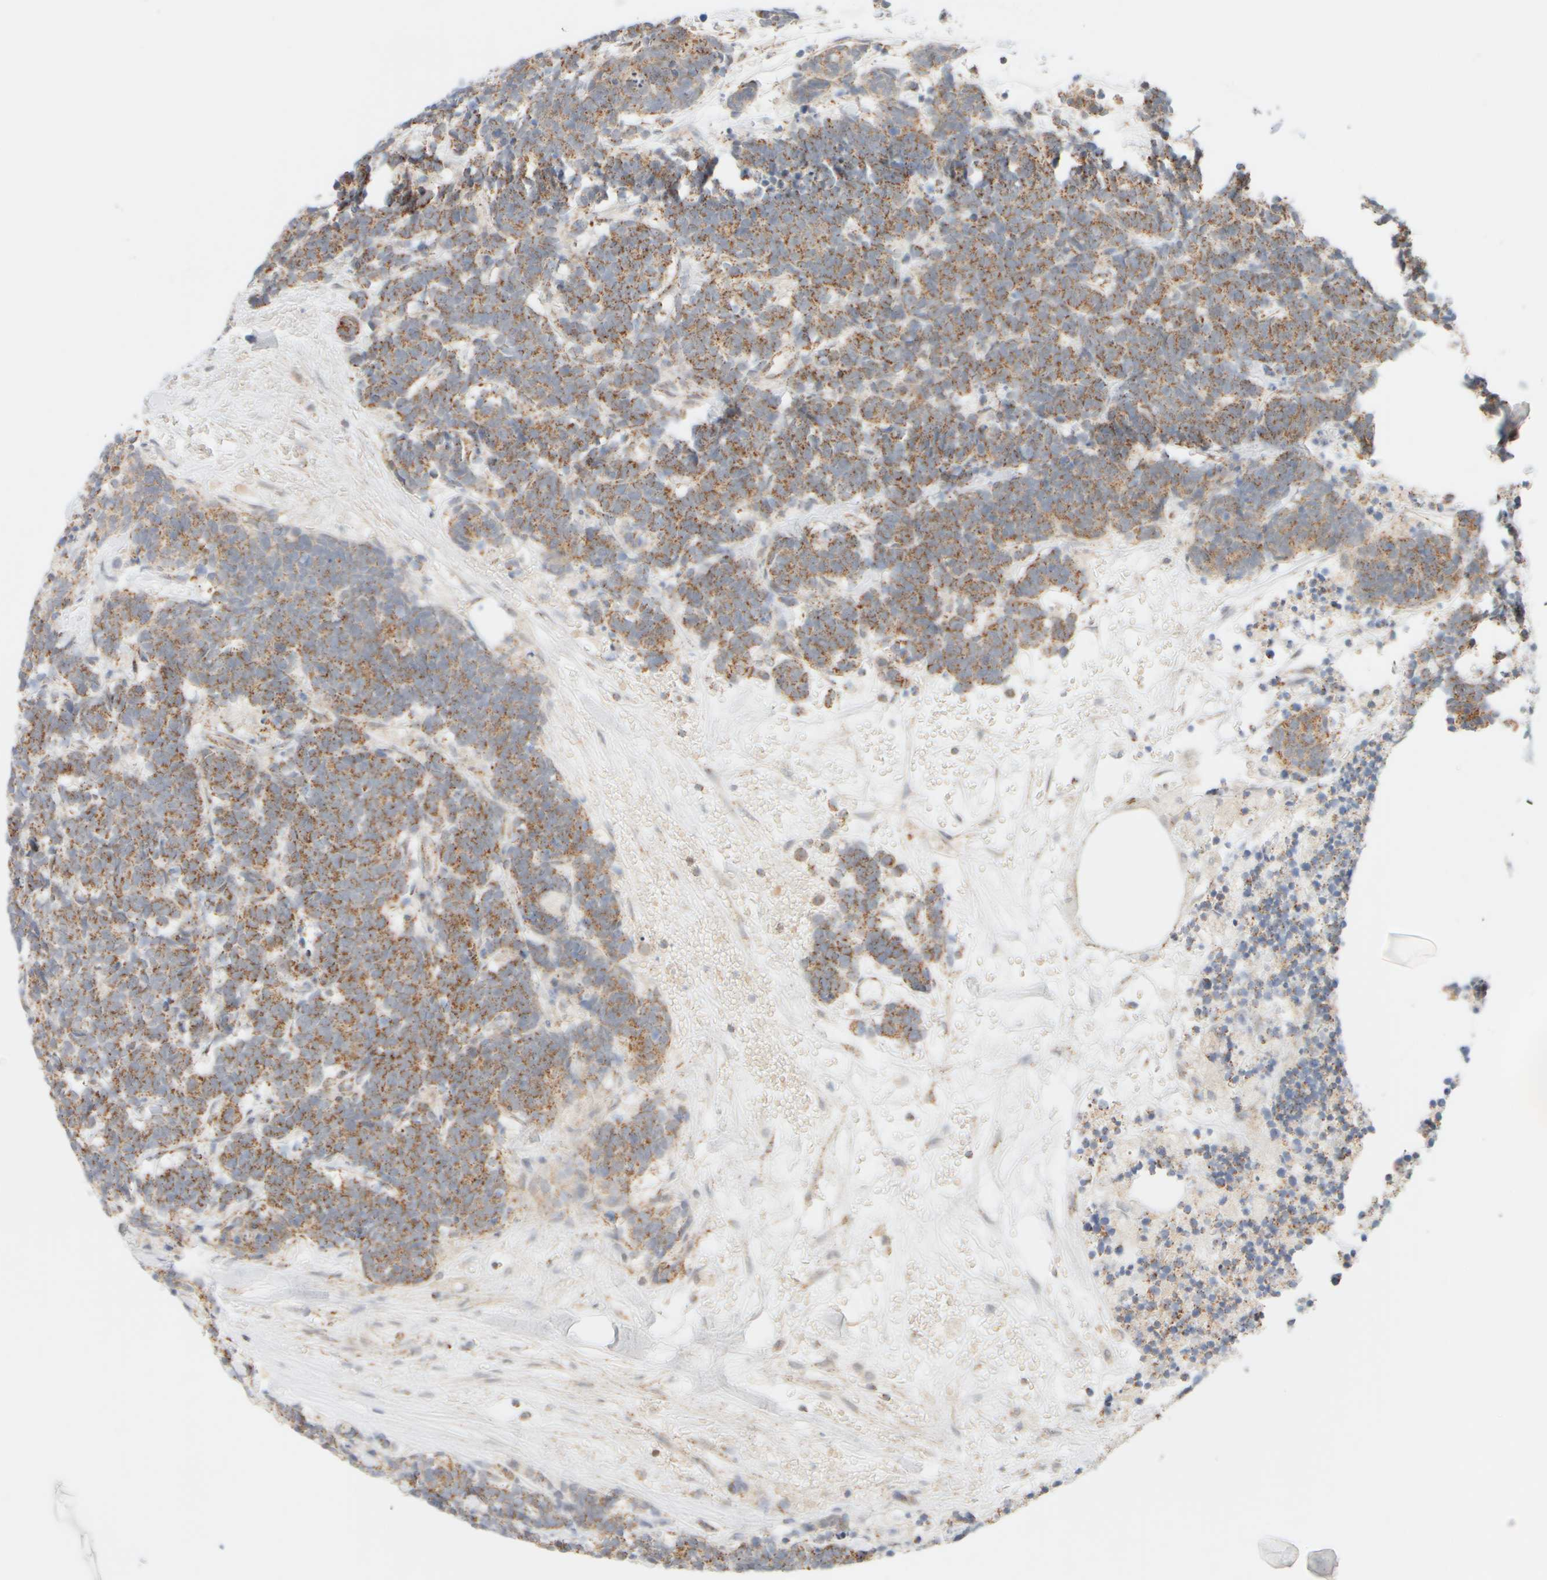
{"staining": {"intensity": "moderate", "quantity": ">75%", "location": "cytoplasmic/membranous"}, "tissue": "carcinoid", "cell_type": "Tumor cells", "image_type": "cancer", "snomed": [{"axis": "morphology", "description": "Carcinoma, NOS"}, {"axis": "morphology", "description": "Carcinoid, malignant, NOS"}, {"axis": "topography", "description": "Urinary bladder"}], "caption": "Immunohistochemistry photomicrograph of carcinoid stained for a protein (brown), which shows medium levels of moderate cytoplasmic/membranous staining in approximately >75% of tumor cells.", "gene": "PPM1K", "patient": {"sex": "male", "age": 57}}